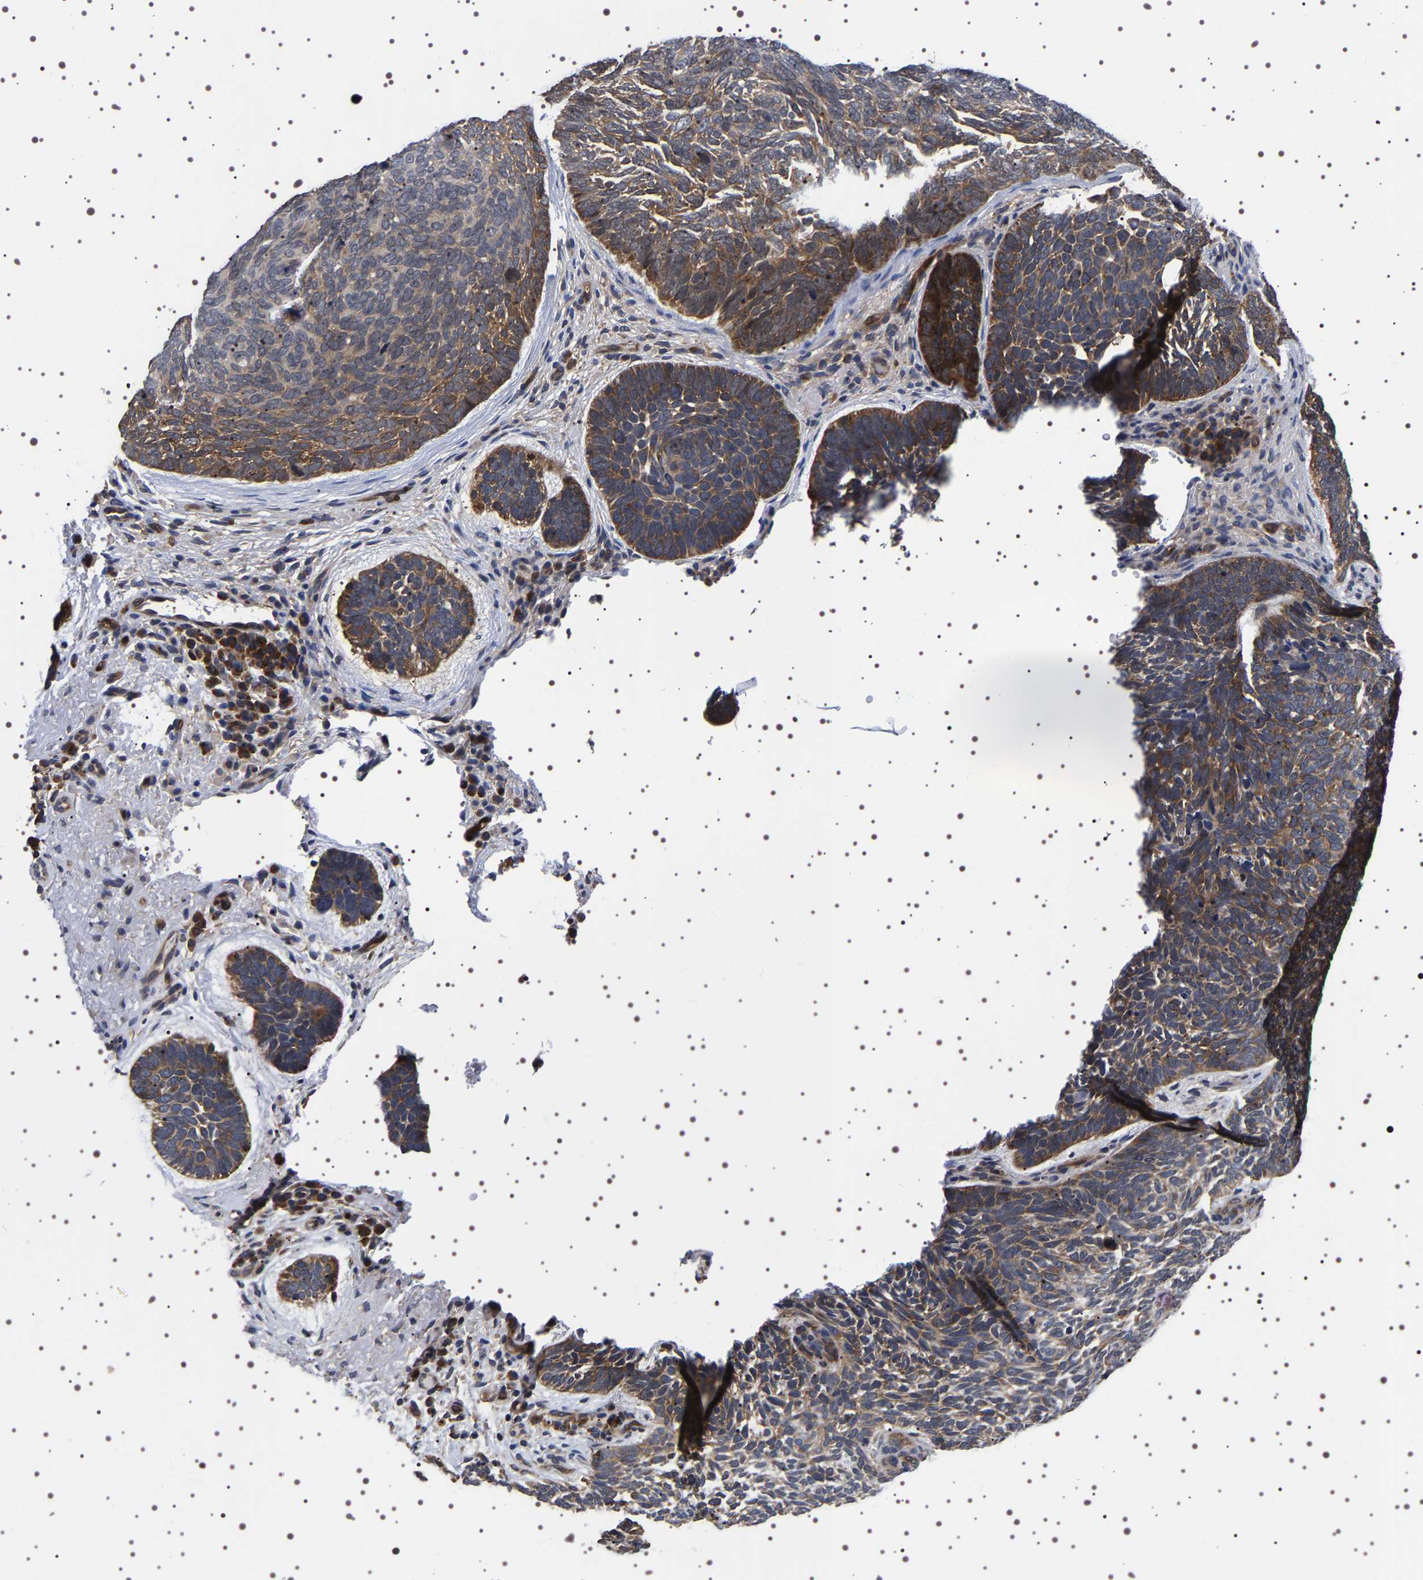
{"staining": {"intensity": "moderate", "quantity": ">75%", "location": "cytoplasmic/membranous"}, "tissue": "skin cancer", "cell_type": "Tumor cells", "image_type": "cancer", "snomed": [{"axis": "morphology", "description": "Basal cell carcinoma"}, {"axis": "topography", "description": "Skin"}, {"axis": "topography", "description": "Skin of head"}], "caption": "About >75% of tumor cells in human skin basal cell carcinoma show moderate cytoplasmic/membranous protein expression as visualized by brown immunohistochemical staining.", "gene": "DARS1", "patient": {"sex": "female", "age": 85}}